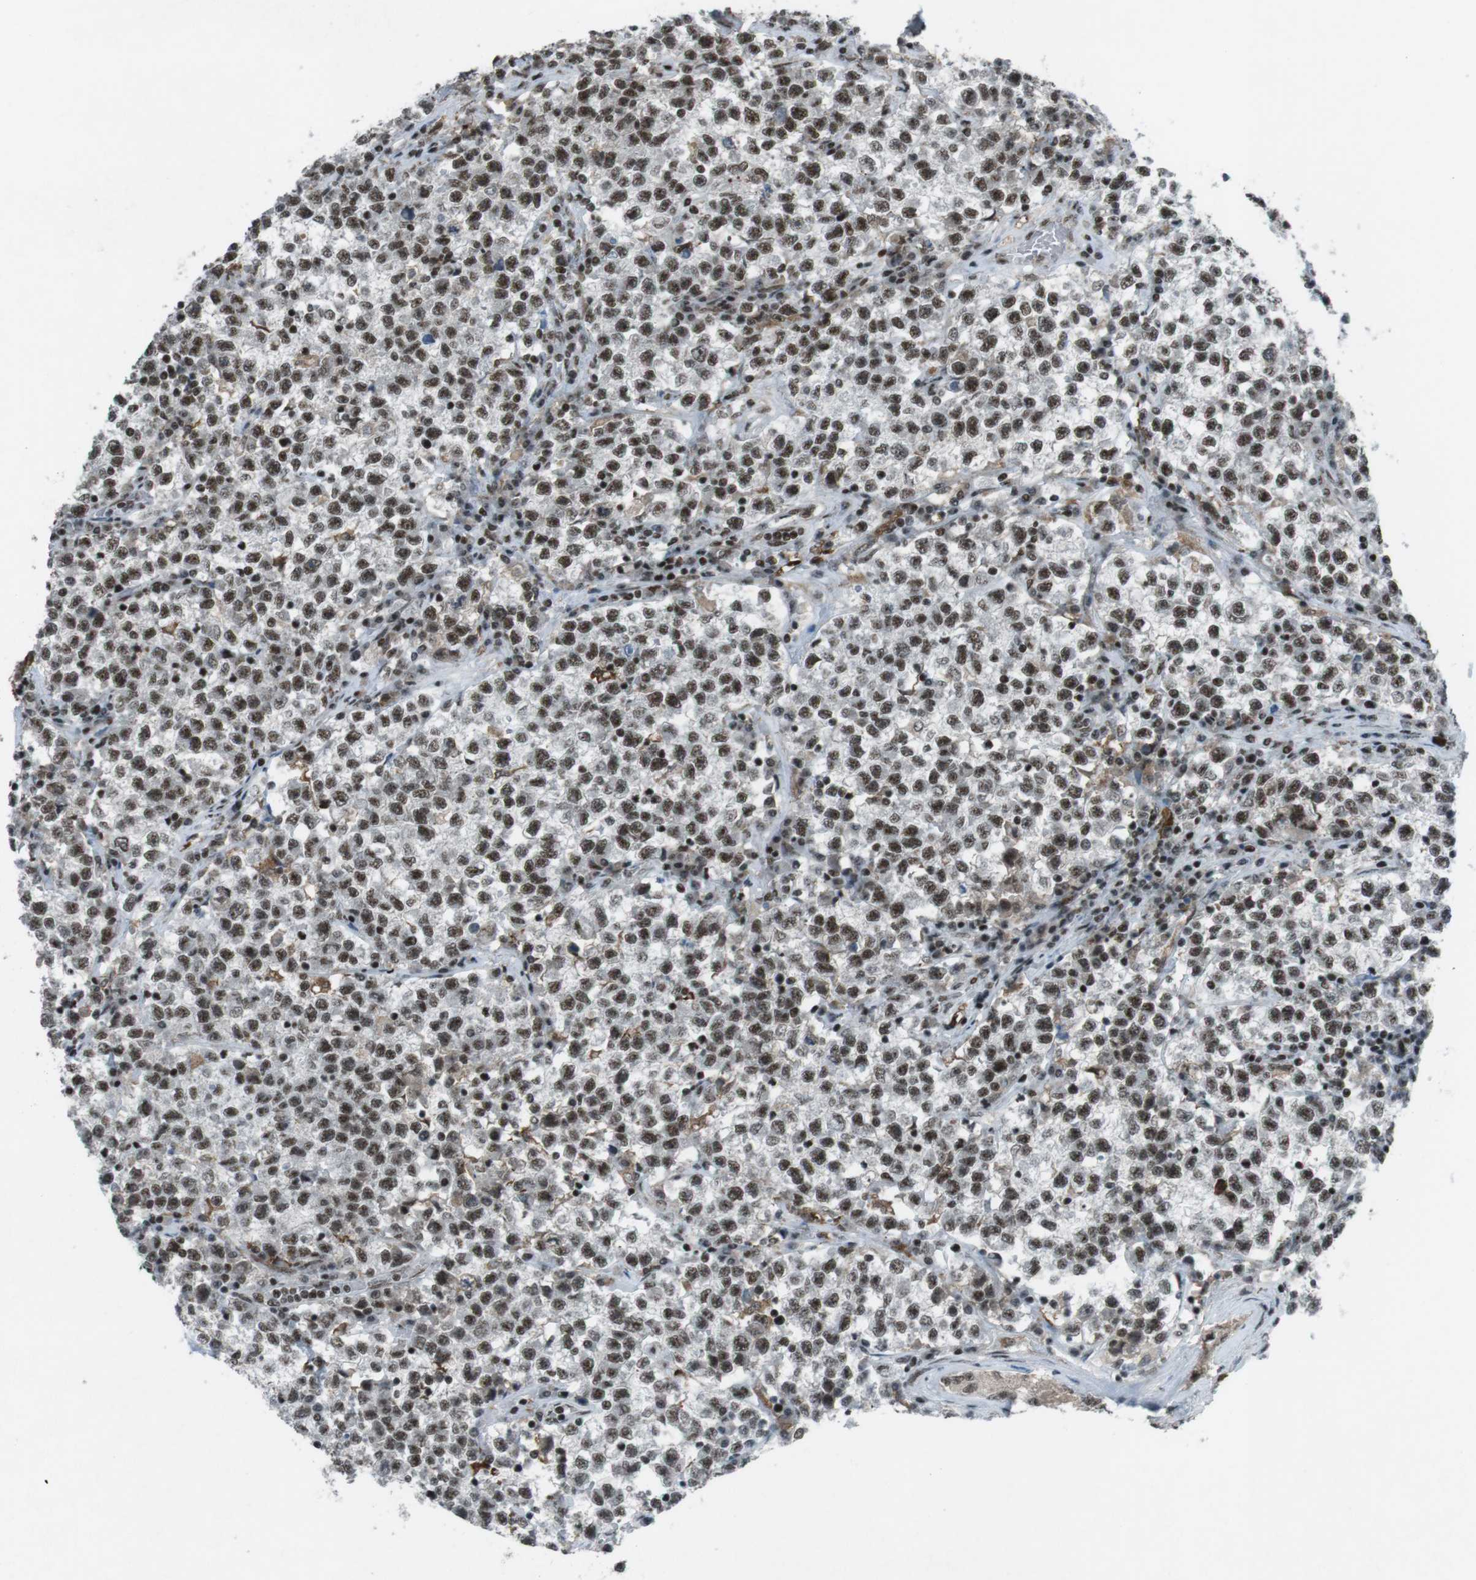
{"staining": {"intensity": "strong", "quantity": ">75%", "location": "nuclear"}, "tissue": "testis cancer", "cell_type": "Tumor cells", "image_type": "cancer", "snomed": [{"axis": "morphology", "description": "Seminoma, NOS"}, {"axis": "topography", "description": "Testis"}], "caption": "Human testis cancer stained with a brown dye demonstrates strong nuclear positive expression in approximately >75% of tumor cells.", "gene": "TAF1", "patient": {"sex": "male", "age": 22}}